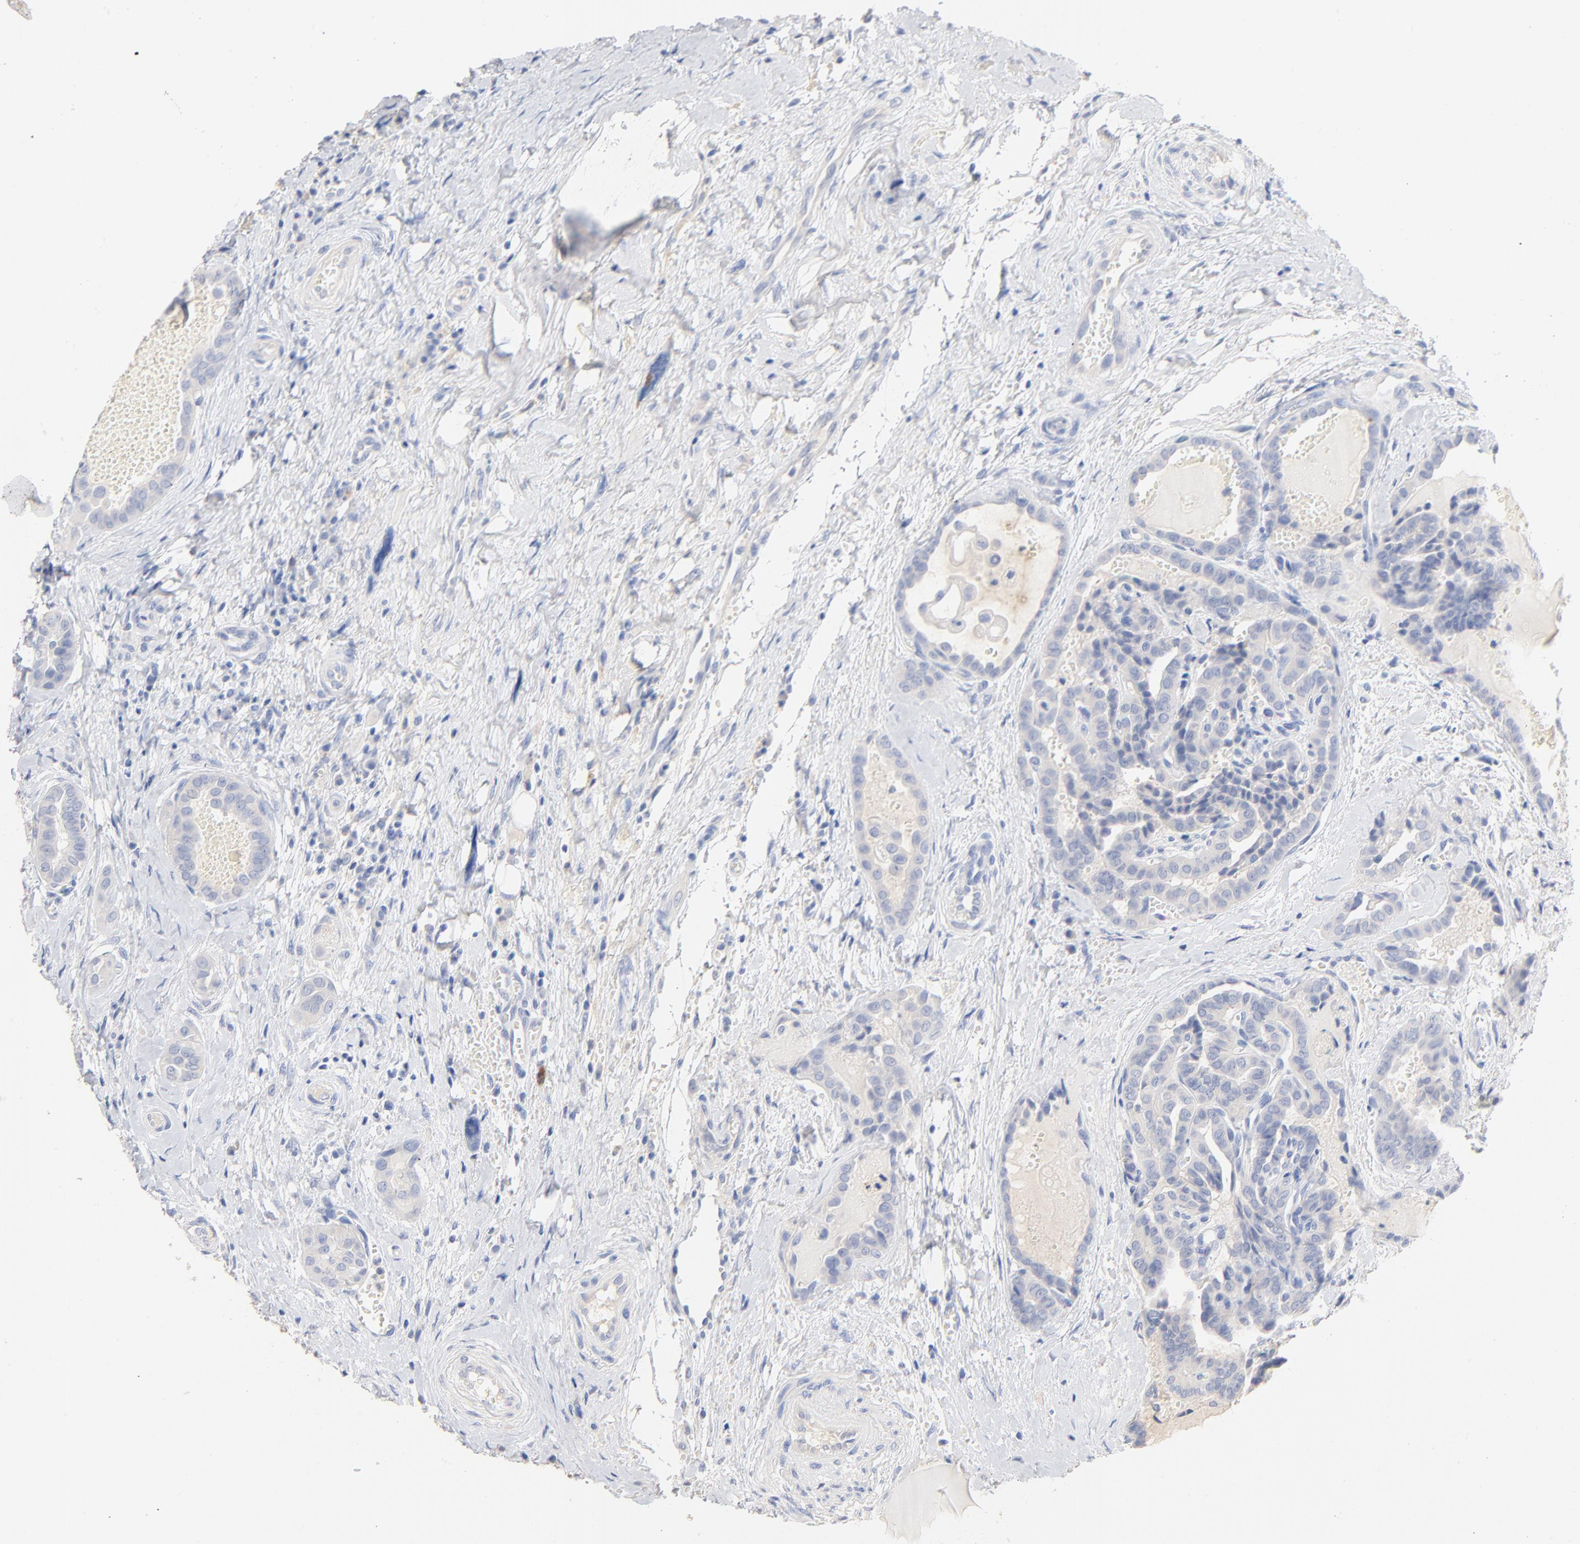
{"staining": {"intensity": "negative", "quantity": "none", "location": "none"}, "tissue": "thyroid cancer", "cell_type": "Tumor cells", "image_type": "cancer", "snomed": [{"axis": "morphology", "description": "Carcinoma, NOS"}, {"axis": "topography", "description": "Thyroid gland"}], "caption": "A micrograph of human thyroid carcinoma is negative for staining in tumor cells.", "gene": "CPS1", "patient": {"sex": "female", "age": 91}}